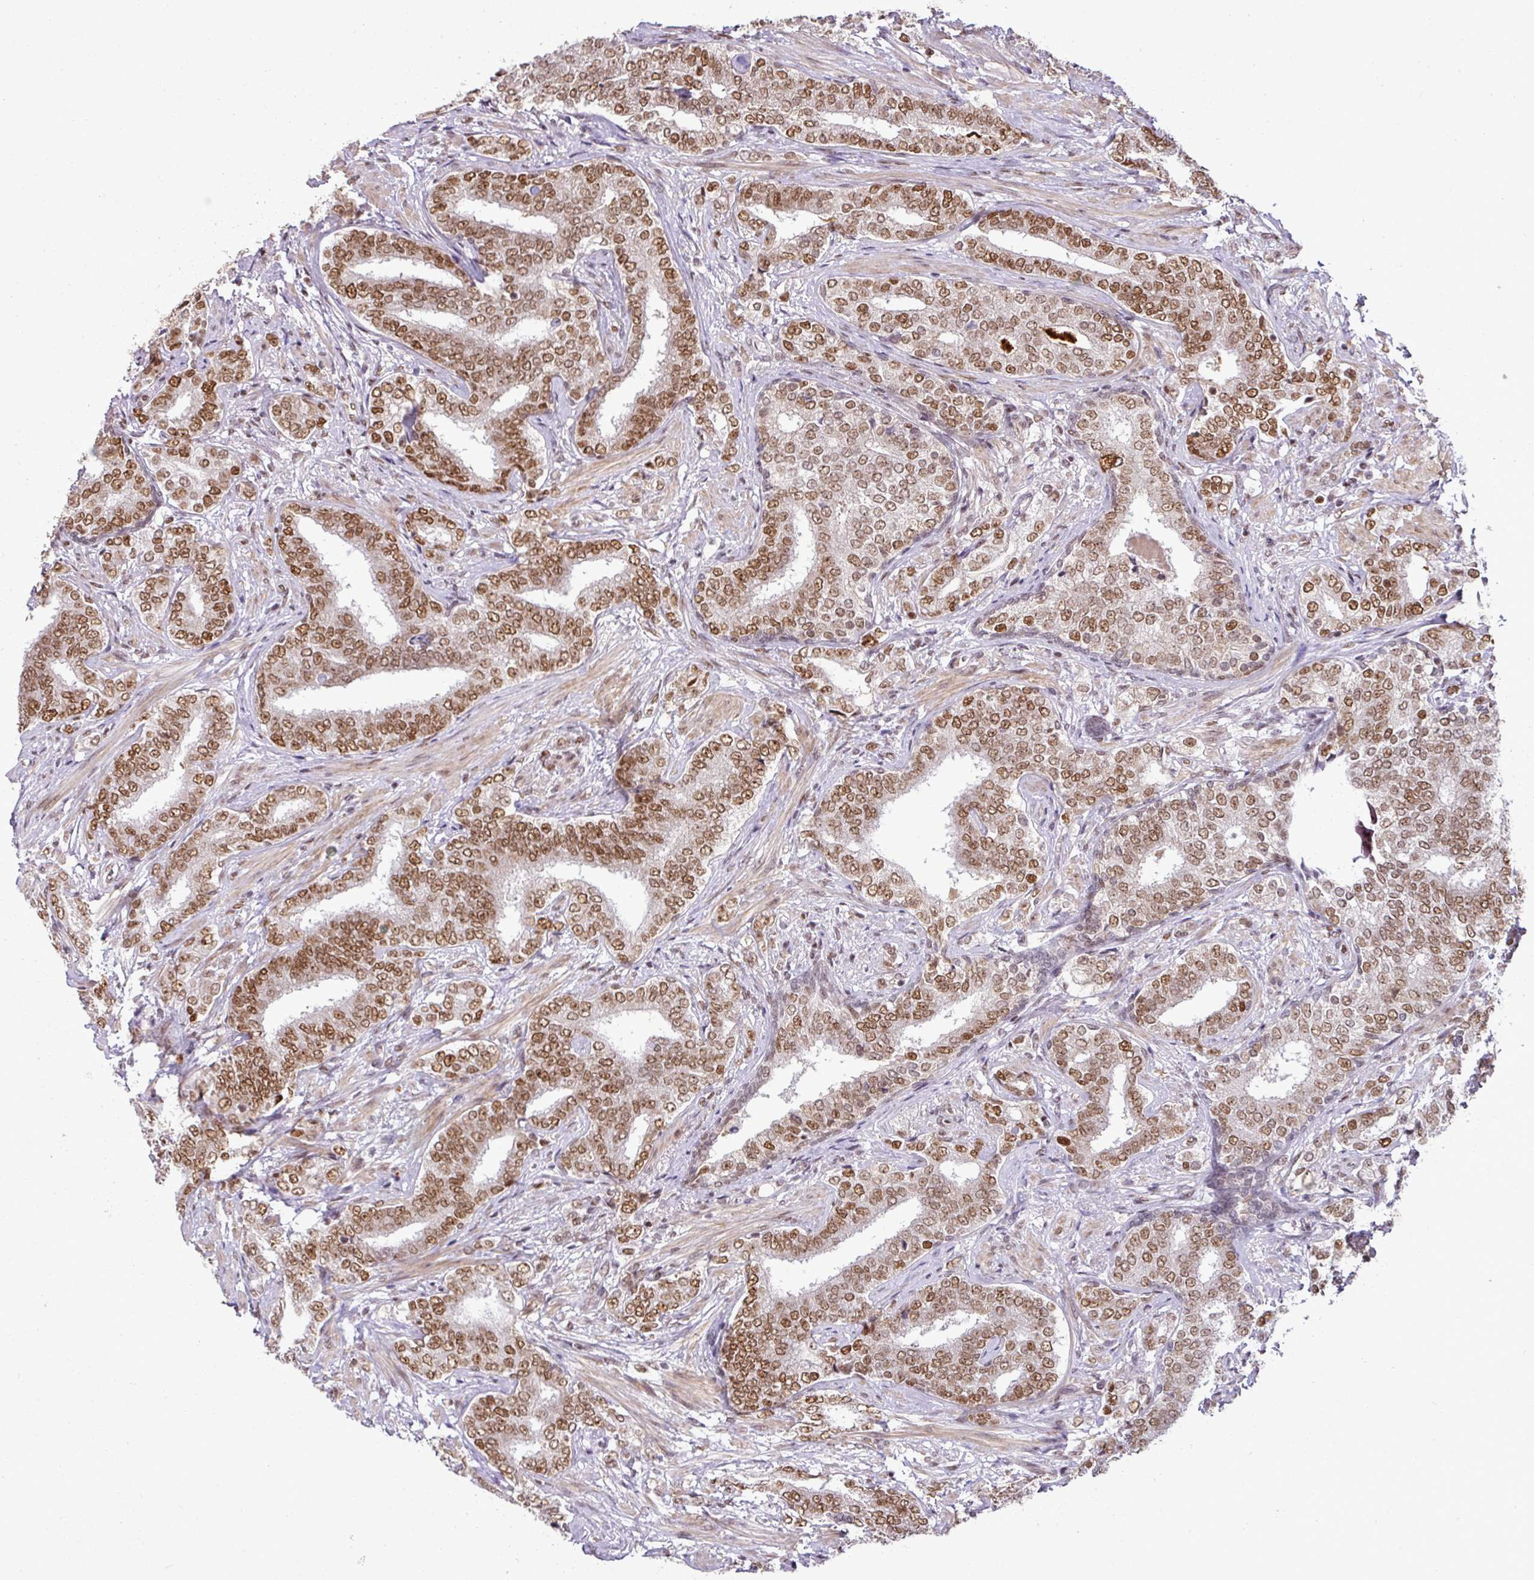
{"staining": {"intensity": "moderate", "quantity": ">75%", "location": "nuclear"}, "tissue": "prostate cancer", "cell_type": "Tumor cells", "image_type": "cancer", "snomed": [{"axis": "morphology", "description": "Adenocarcinoma, High grade"}, {"axis": "topography", "description": "Prostate"}], "caption": "This micrograph exhibits prostate adenocarcinoma (high-grade) stained with immunohistochemistry to label a protein in brown. The nuclear of tumor cells show moderate positivity for the protein. Nuclei are counter-stained blue.", "gene": "PGAP4", "patient": {"sex": "male", "age": 72}}